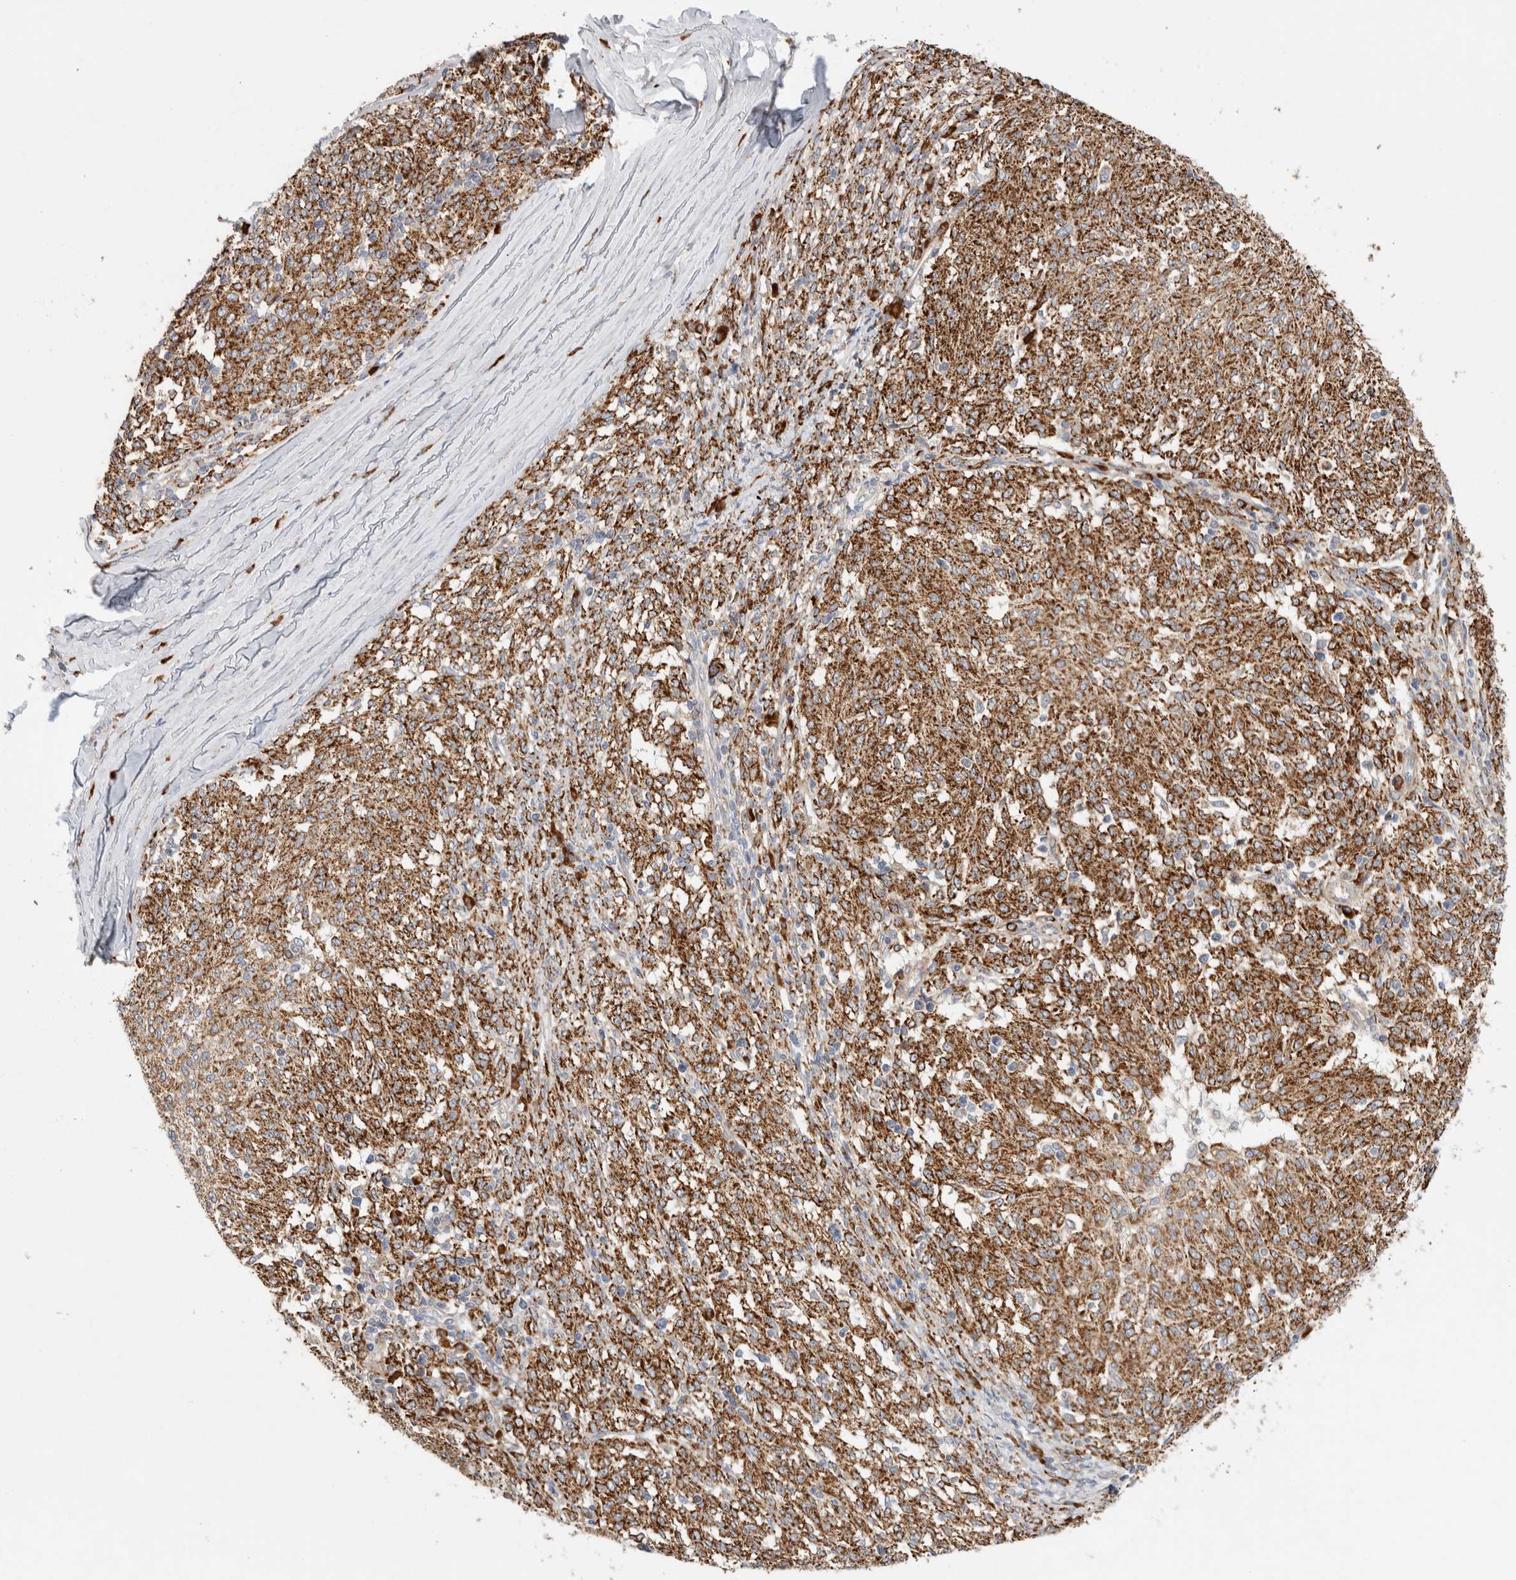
{"staining": {"intensity": "strong", "quantity": ">75%", "location": "cytoplasmic/membranous"}, "tissue": "melanoma", "cell_type": "Tumor cells", "image_type": "cancer", "snomed": [{"axis": "morphology", "description": "Malignant melanoma, NOS"}, {"axis": "topography", "description": "Skin"}], "caption": "Immunohistochemistry of melanoma exhibits high levels of strong cytoplasmic/membranous staining in about >75% of tumor cells.", "gene": "RPN2", "patient": {"sex": "female", "age": 72}}